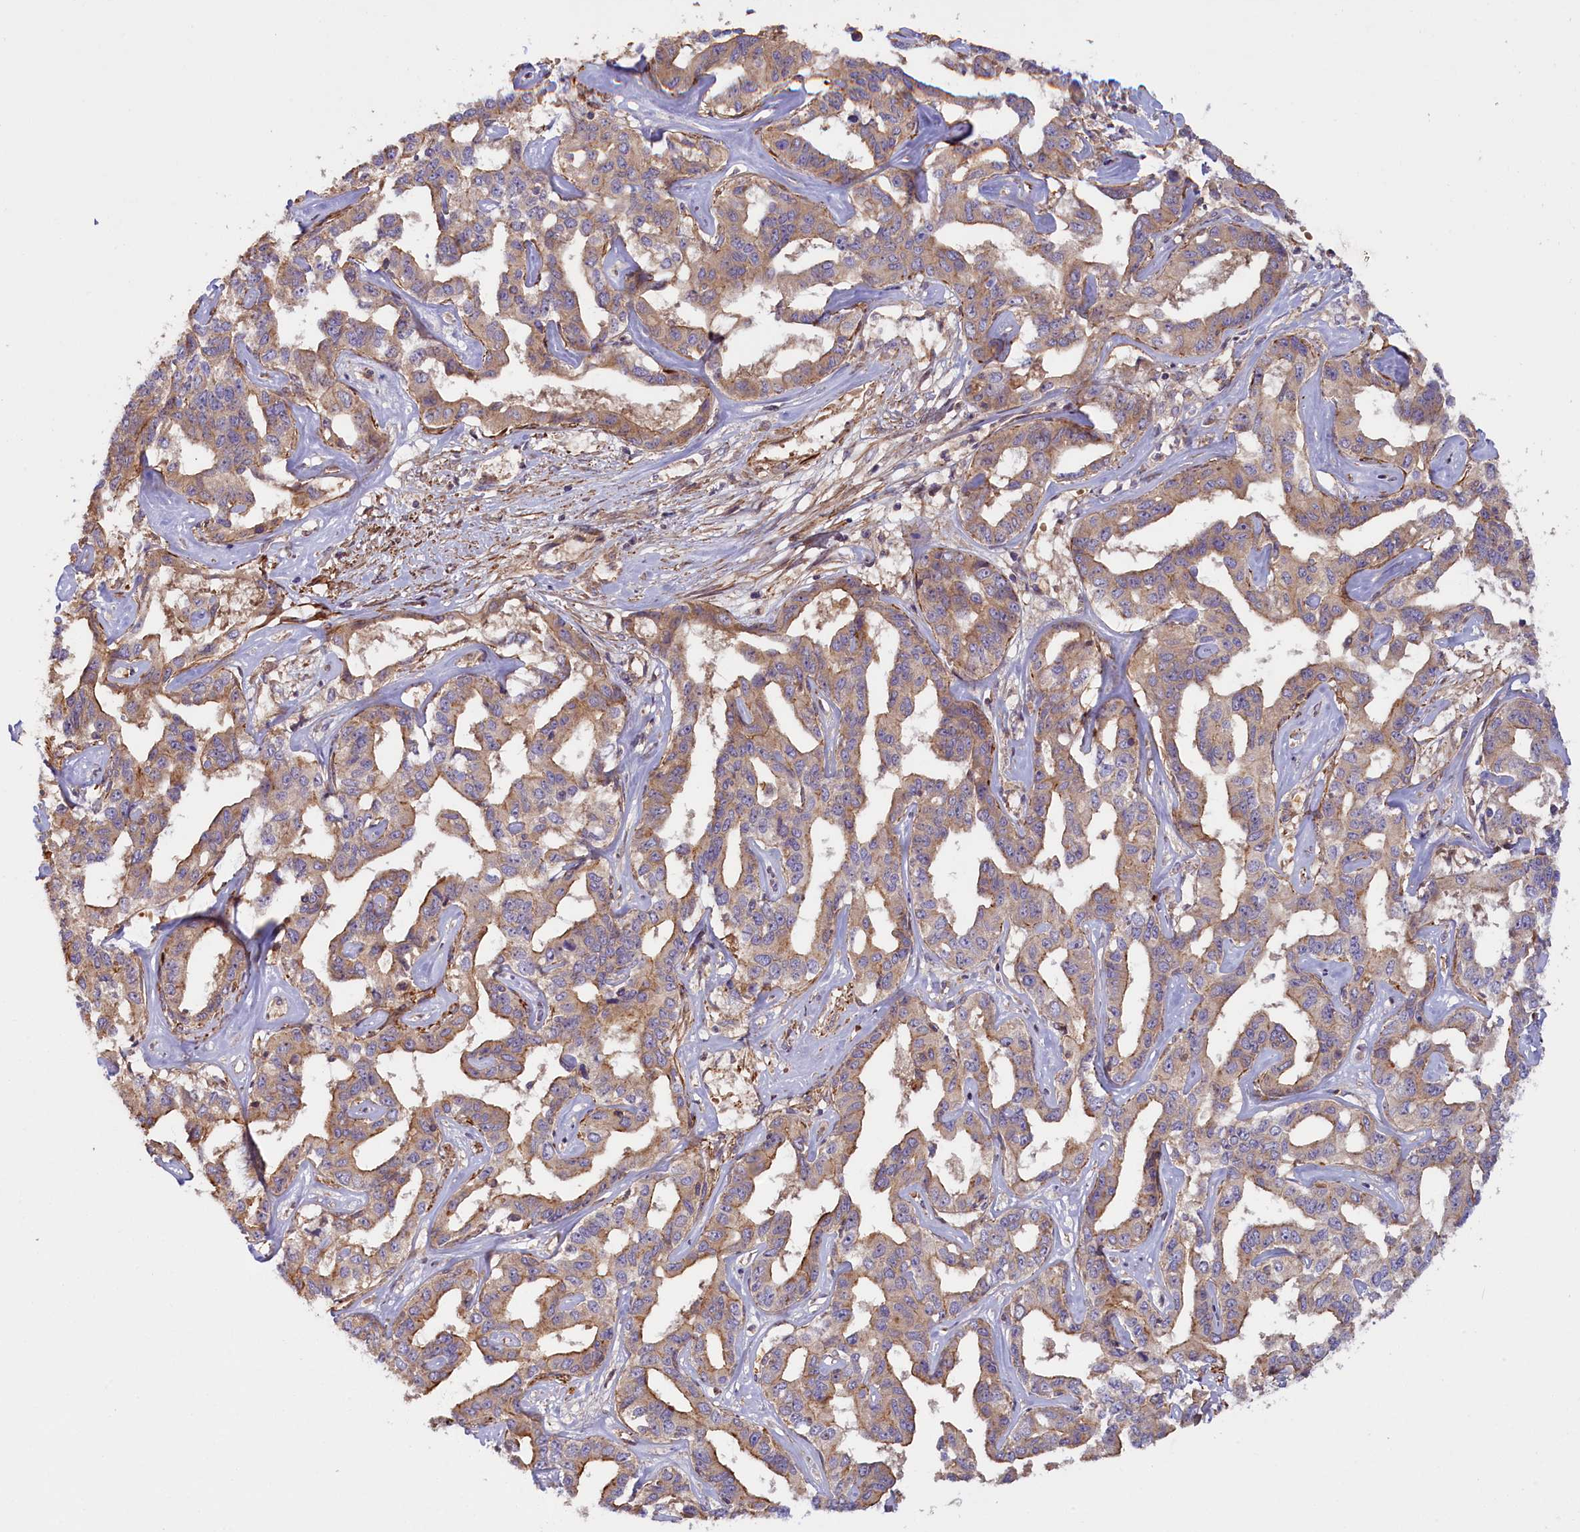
{"staining": {"intensity": "weak", "quantity": "25%-75%", "location": "cytoplasmic/membranous"}, "tissue": "liver cancer", "cell_type": "Tumor cells", "image_type": "cancer", "snomed": [{"axis": "morphology", "description": "Cholangiocarcinoma"}, {"axis": "topography", "description": "Liver"}], "caption": "About 25%-75% of tumor cells in liver cancer reveal weak cytoplasmic/membranous protein expression as visualized by brown immunohistochemical staining.", "gene": "FUZ", "patient": {"sex": "male", "age": 59}}